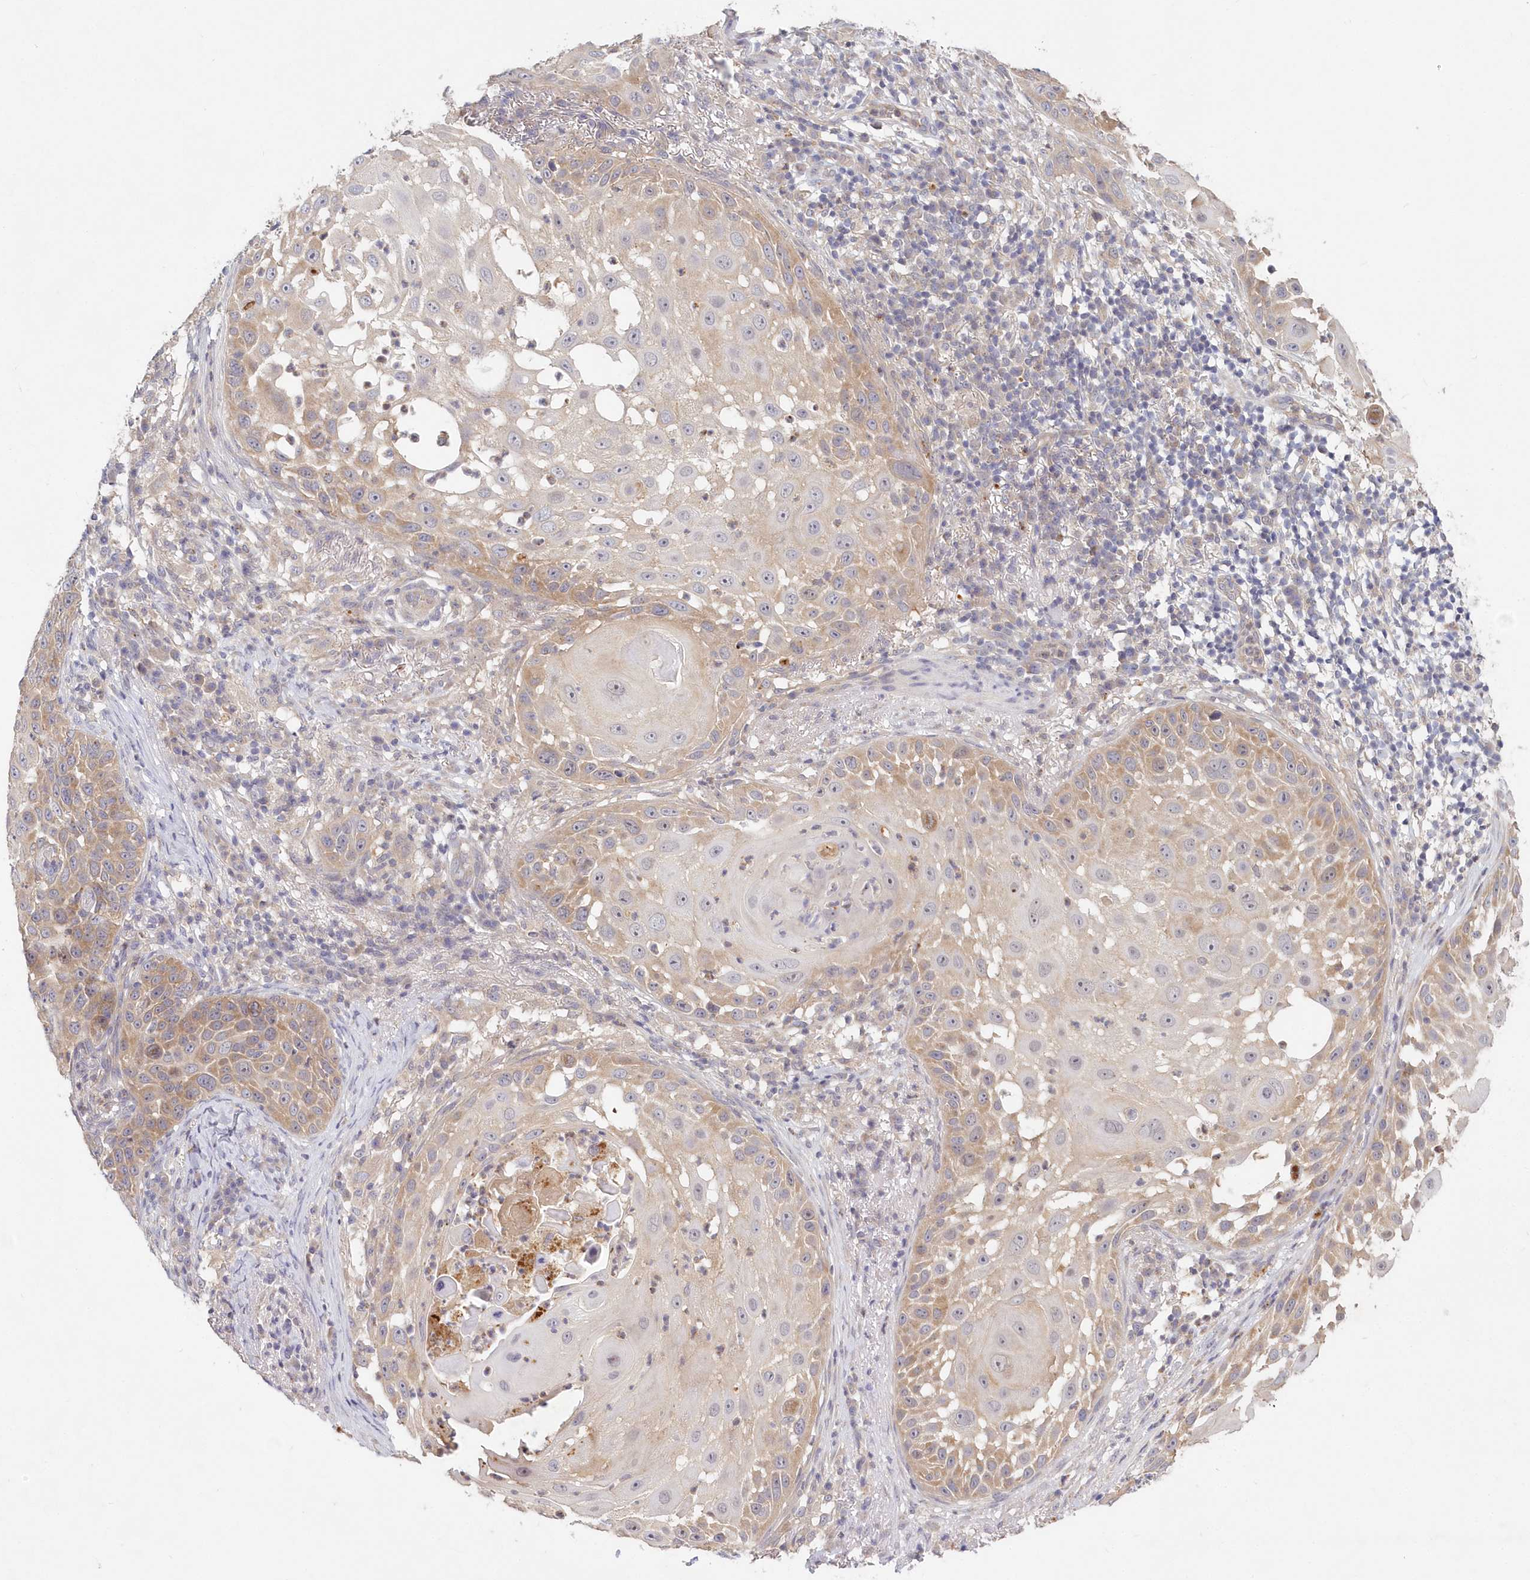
{"staining": {"intensity": "weak", "quantity": "25%-75%", "location": "cytoplasmic/membranous"}, "tissue": "skin cancer", "cell_type": "Tumor cells", "image_type": "cancer", "snomed": [{"axis": "morphology", "description": "Squamous cell carcinoma, NOS"}, {"axis": "topography", "description": "Skin"}], "caption": "This is an image of immunohistochemistry (IHC) staining of skin squamous cell carcinoma, which shows weak expression in the cytoplasmic/membranous of tumor cells.", "gene": "KATNA1", "patient": {"sex": "female", "age": 44}}